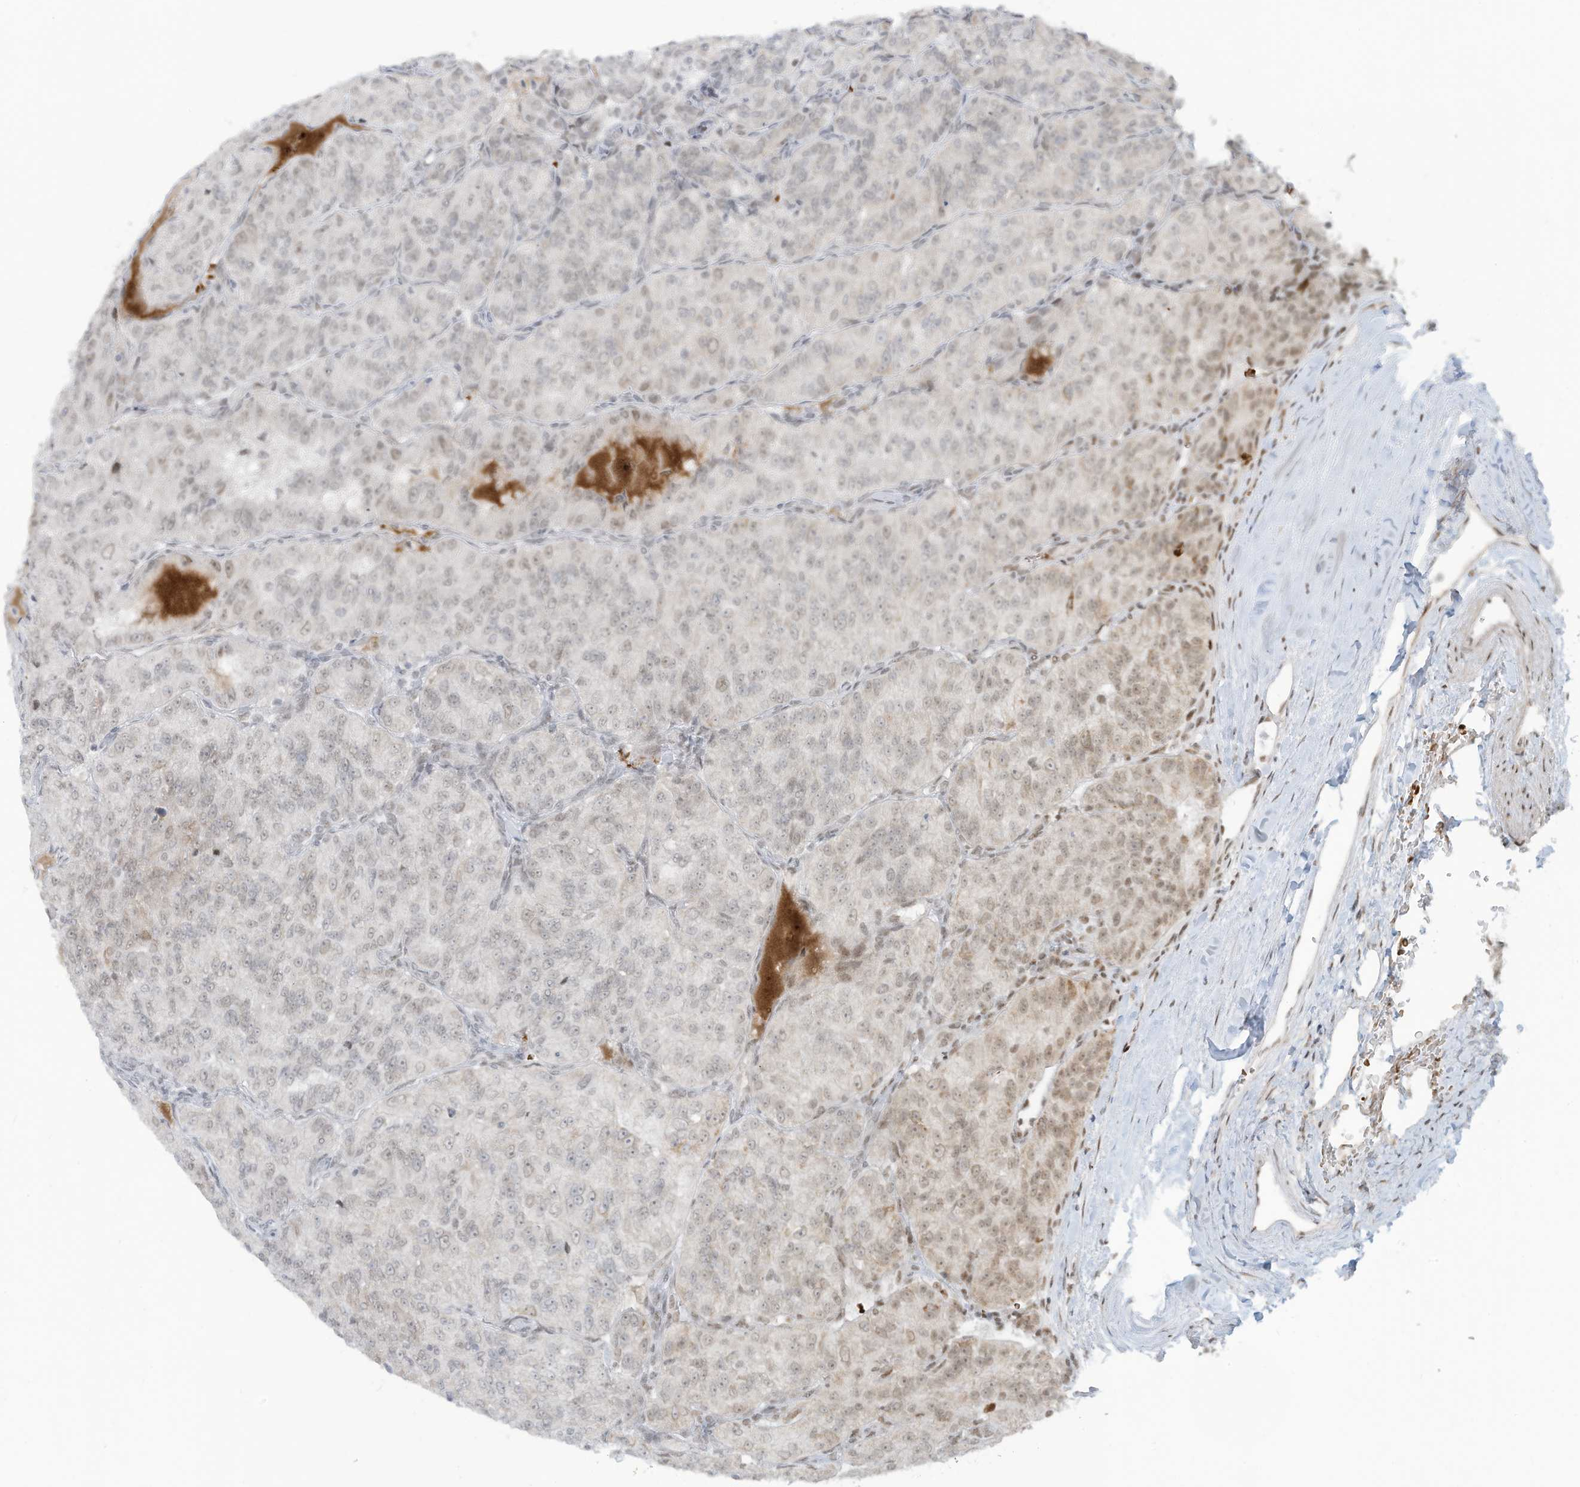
{"staining": {"intensity": "weak", "quantity": "<25%", "location": "cytoplasmic/membranous,nuclear"}, "tissue": "renal cancer", "cell_type": "Tumor cells", "image_type": "cancer", "snomed": [{"axis": "morphology", "description": "Adenocarcinoma, NOS"}, {"axis": "topography", "description": "Kidney"}], "caption": "The histopathology image demonstrates no staining of tumor cells in renal cancer (adenocarcinoma). (DAB immunohistochemistry visualized using brightfield microscopy, high magnification).", "gene": "ECT2L", "patient": {"sex": "female", "age": 63}}